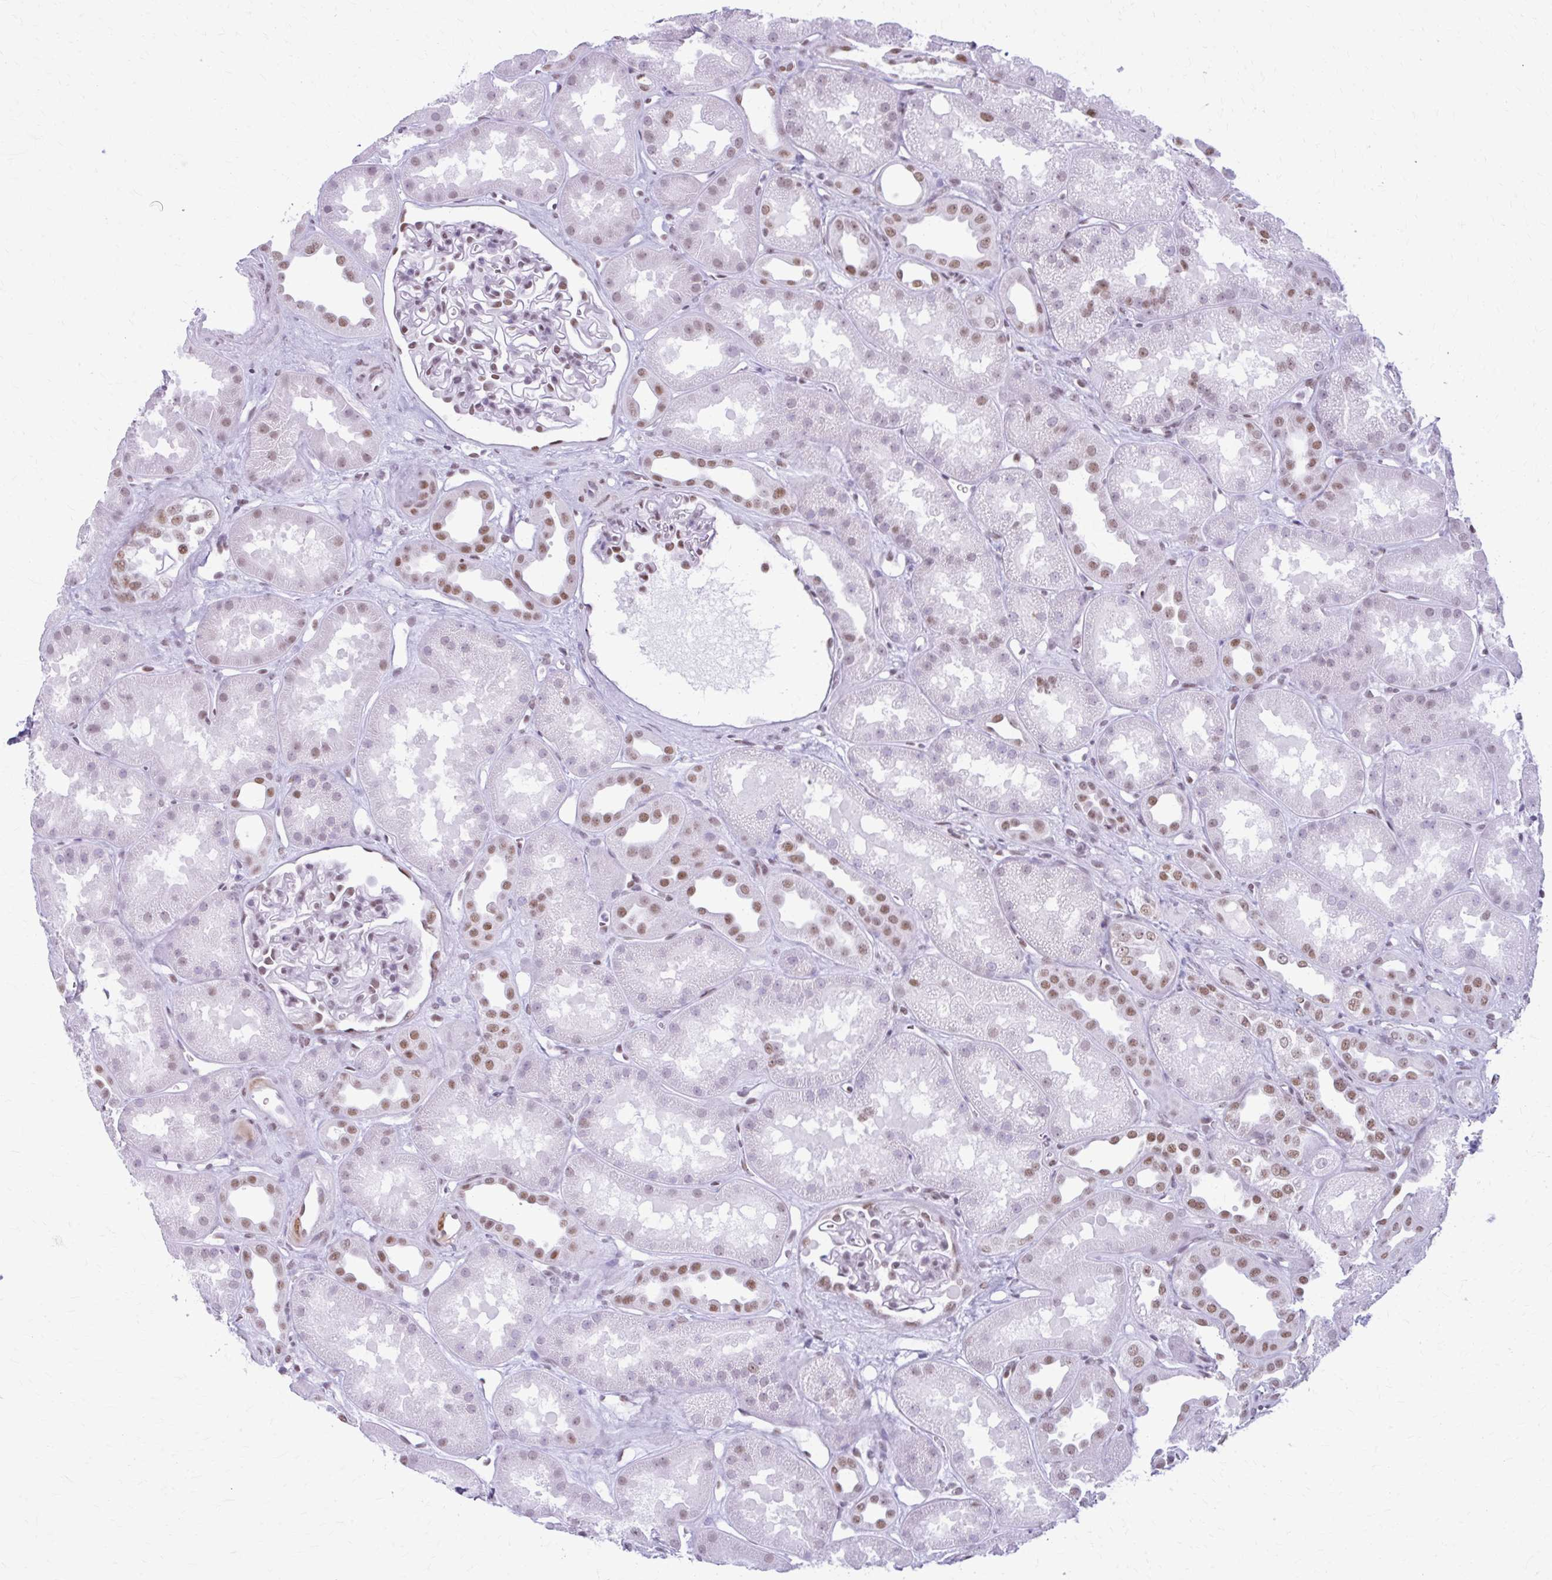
{"staining": {"intensity": "moderate", "quantity": "25%-75%", "location": "nuclear"}, "tissue": "kidney", "cell_type": "Cells in glomeruli", "image_type": "normal", "snomed": [{"axis": "morphology", "description": "Normal tissue, NOS"}, {"axis": "topography", "description": "Kidney"}], "caption": "A brown stain labels moderate nuclear staining of a protein in cells in glomeruli of unremarkable kidney.", "gene": "PABIR1", "patient": {"sex": "male", "age": 61}}